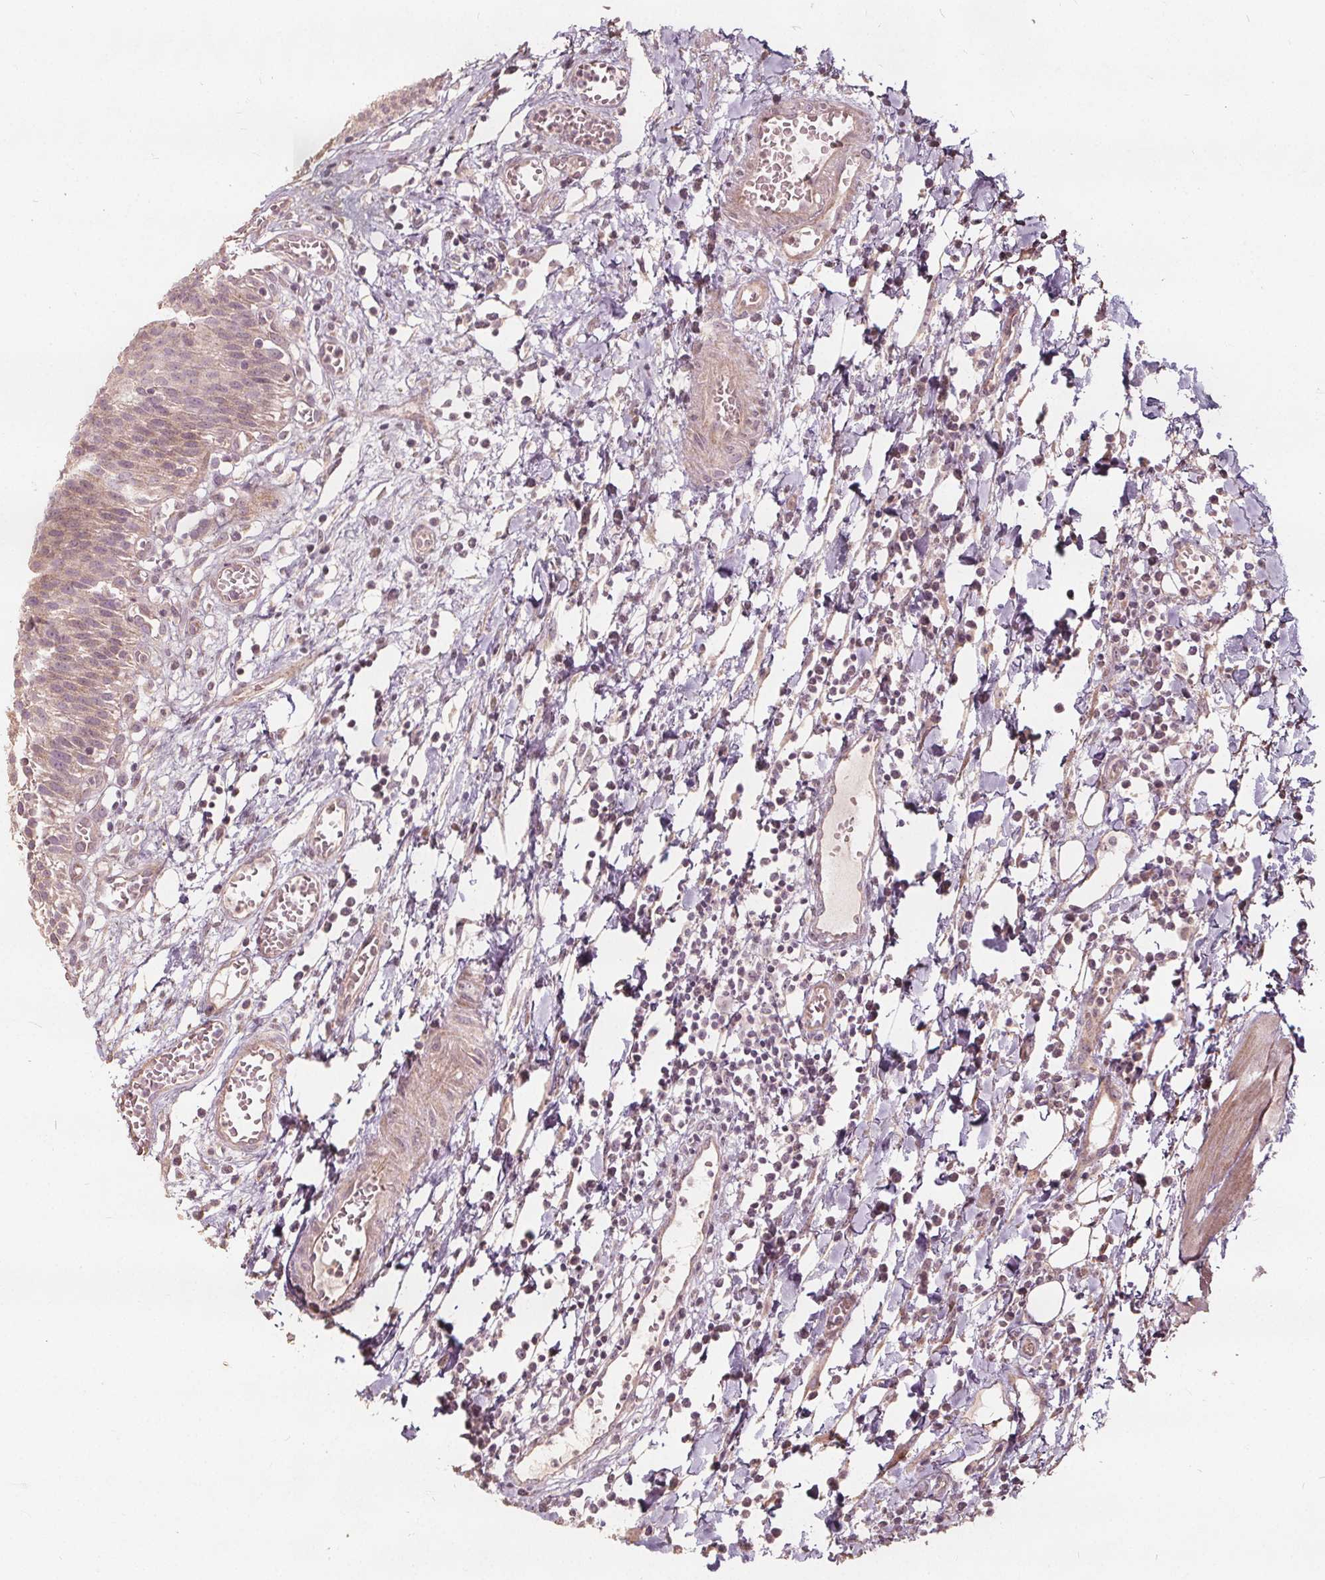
{"staining": {"intensity": "weak", "quantity": "<25%", "location": "cytoplasmic/membranous"}, "tissue": "urinary bladder", "cell_type": "Urothelial cells", "image_type": "normal", "snomed": [{"axis": "morphology", "description": "Normal tissue, NOS"}, {"axis": "topography", "description": "Urinary bladder"}], "caption": "Immunohistochemistry histopathology image of benign urinary bladder: human urinary bladder stained with DAB (3,3'-diaminobenzidine) exhibits no significant protein positivity in urothelial cells. The staining is performed using DAB (3,3'-diaminobenzidine) brown chromogen with nuclei counter-stained in using hematoxylin.", "gene": "PTPRT", "patient": {"sex": "male", "age": 64}}